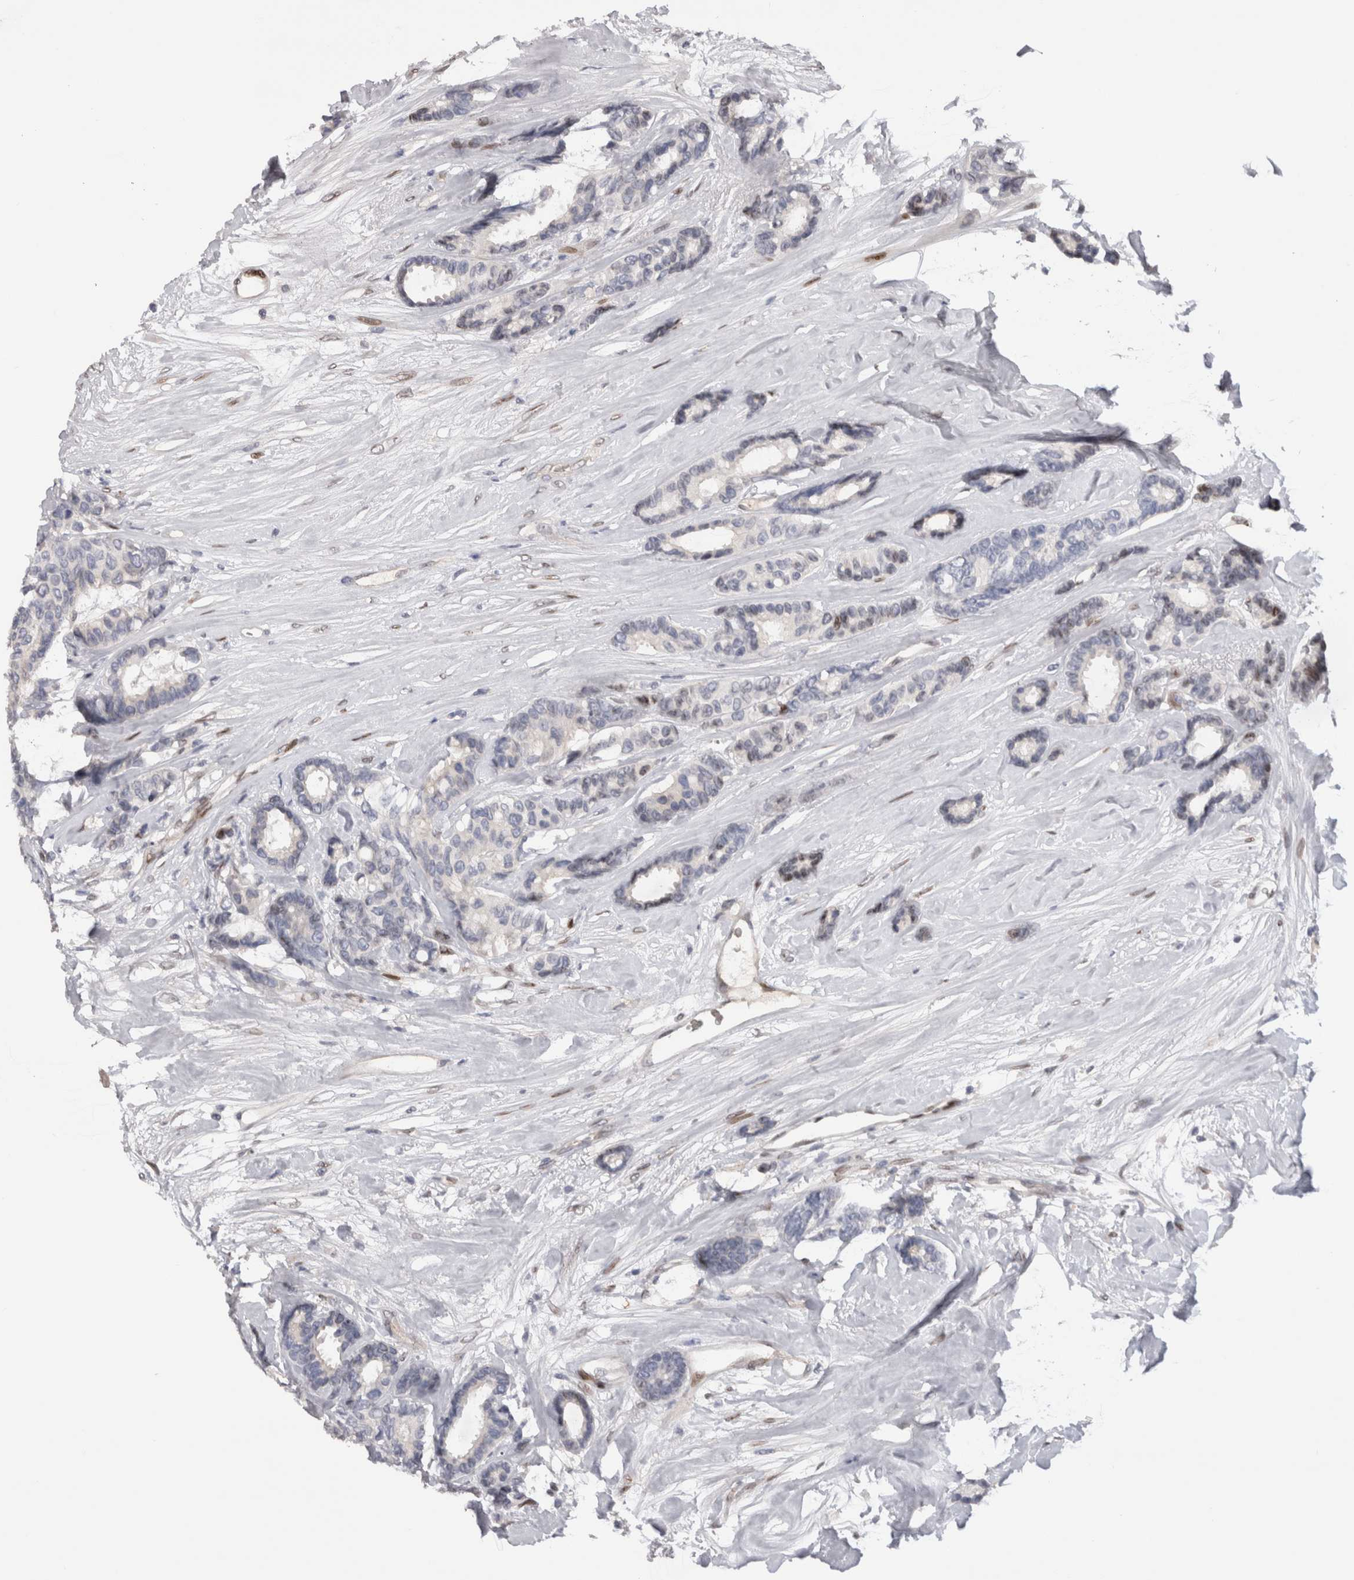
{"staining": {"intensity": "negative", "quantity": "none", "location": "none"}, "tissue": "breast cancer", "cell_type": "Tumor cells", "image_type": "cancer", "snomed": [{"axis": "morphology", "description": "Duct carcinoma"}, {"axis": "topography", "description": "Breast"}], "caption": "Breast infiltrating ductal carcinoma was stained to show a protein in brown. There is no significant staining in tumor cells.", "gene": "DMTN", "patient": {"sex": "female", "age": 87}}